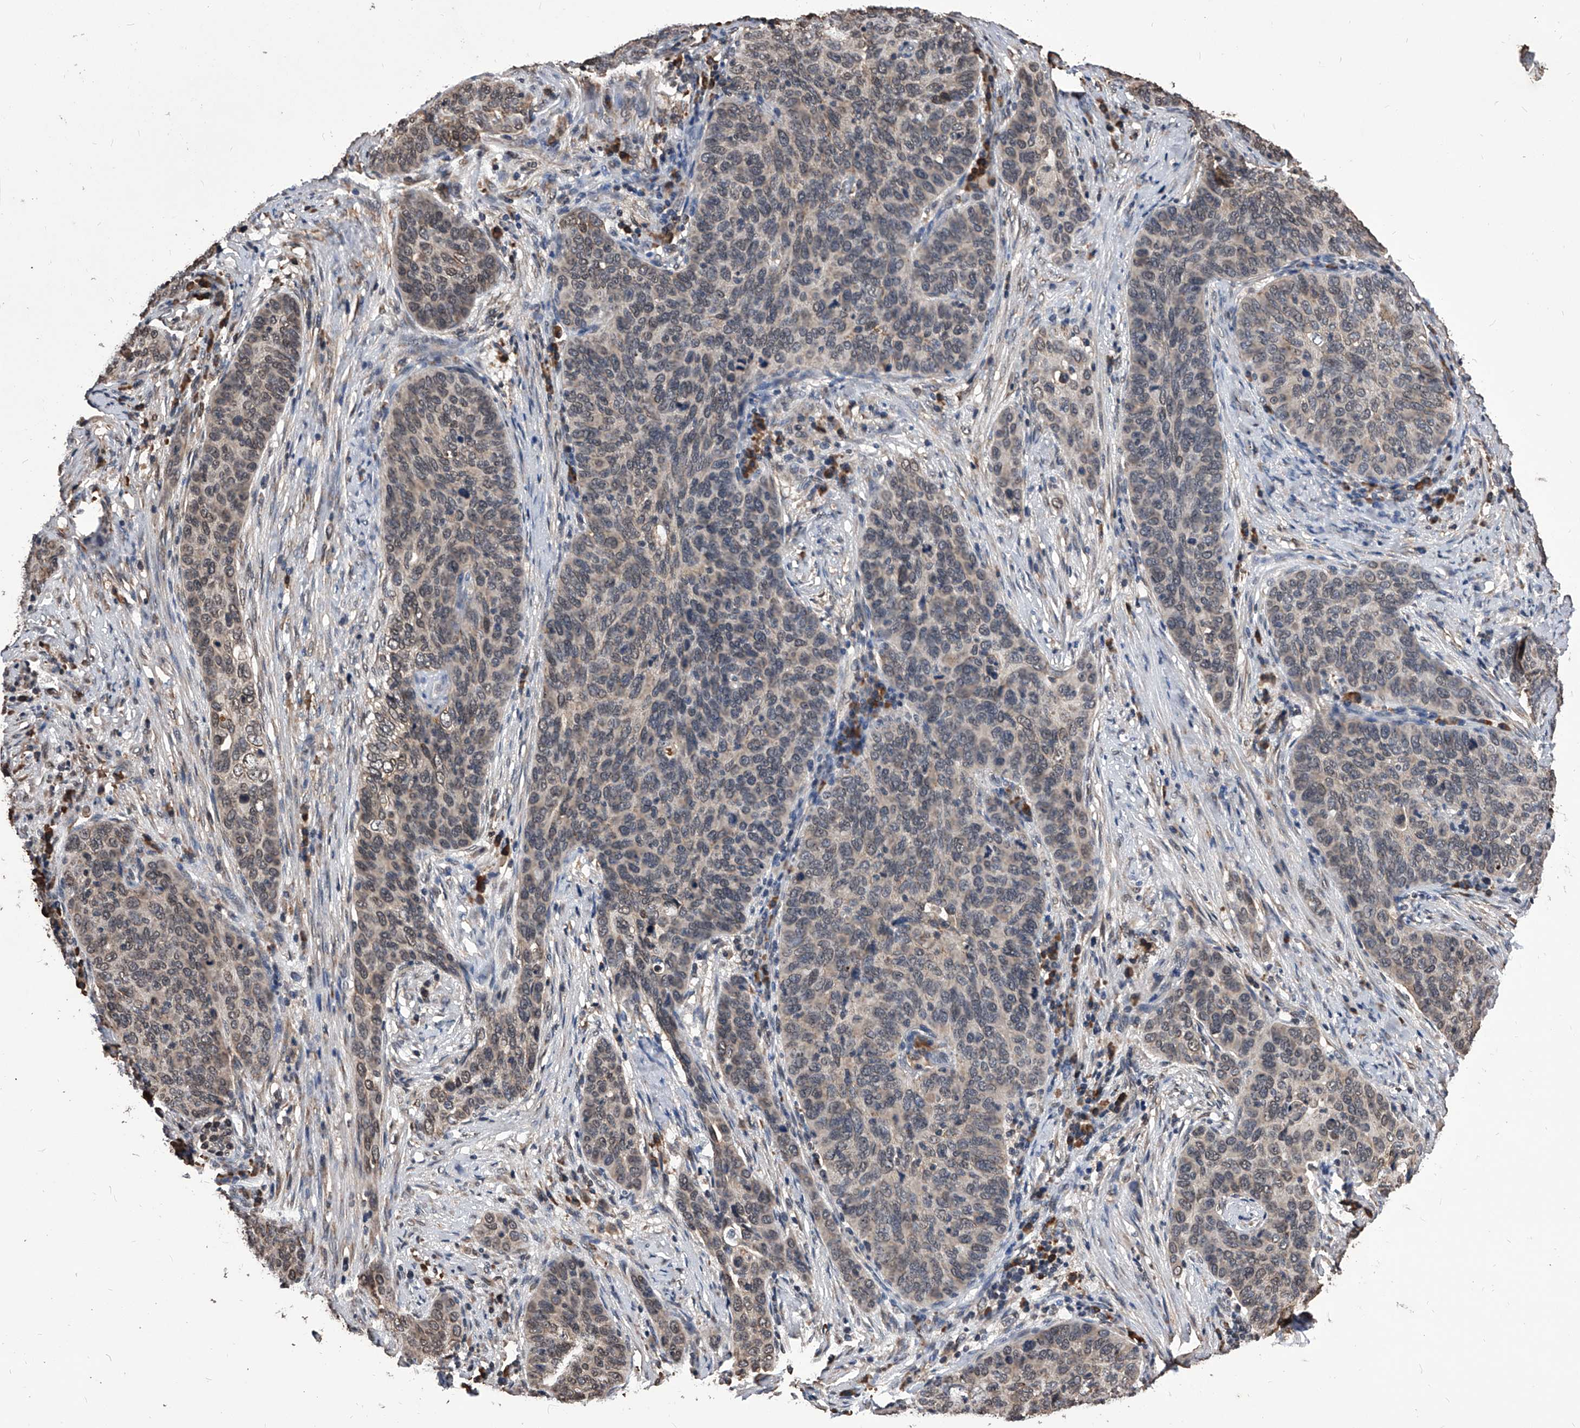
{"staining": {"intensity": "weak", "quantity": "<25%", "location": "cytoplasmic/membranous,nuclear"}, "tissue": "cervical cancer", "cell_type": "Tumor cells", "image_type": "cancer", "snomed": [{"axis": "morphology", "description": "Squamous cell carcinoma, NOS"}, {"axis": "topography", "description": "Cervix"}], "caption": "Immunohistochemistry image of human squamous cell carcinoma (cervical) stained for a protein (brown), which exhibits no staining in tumor cells. Brightfield microscopy of immunohistochemistry (IHC) stained with DAB (3,3'-diaminobenzidine) (brown) and hematoxylin (blue), captured at high magnification.", "gene": "ID1", "patient": {"sex": "female", "age": 60}}